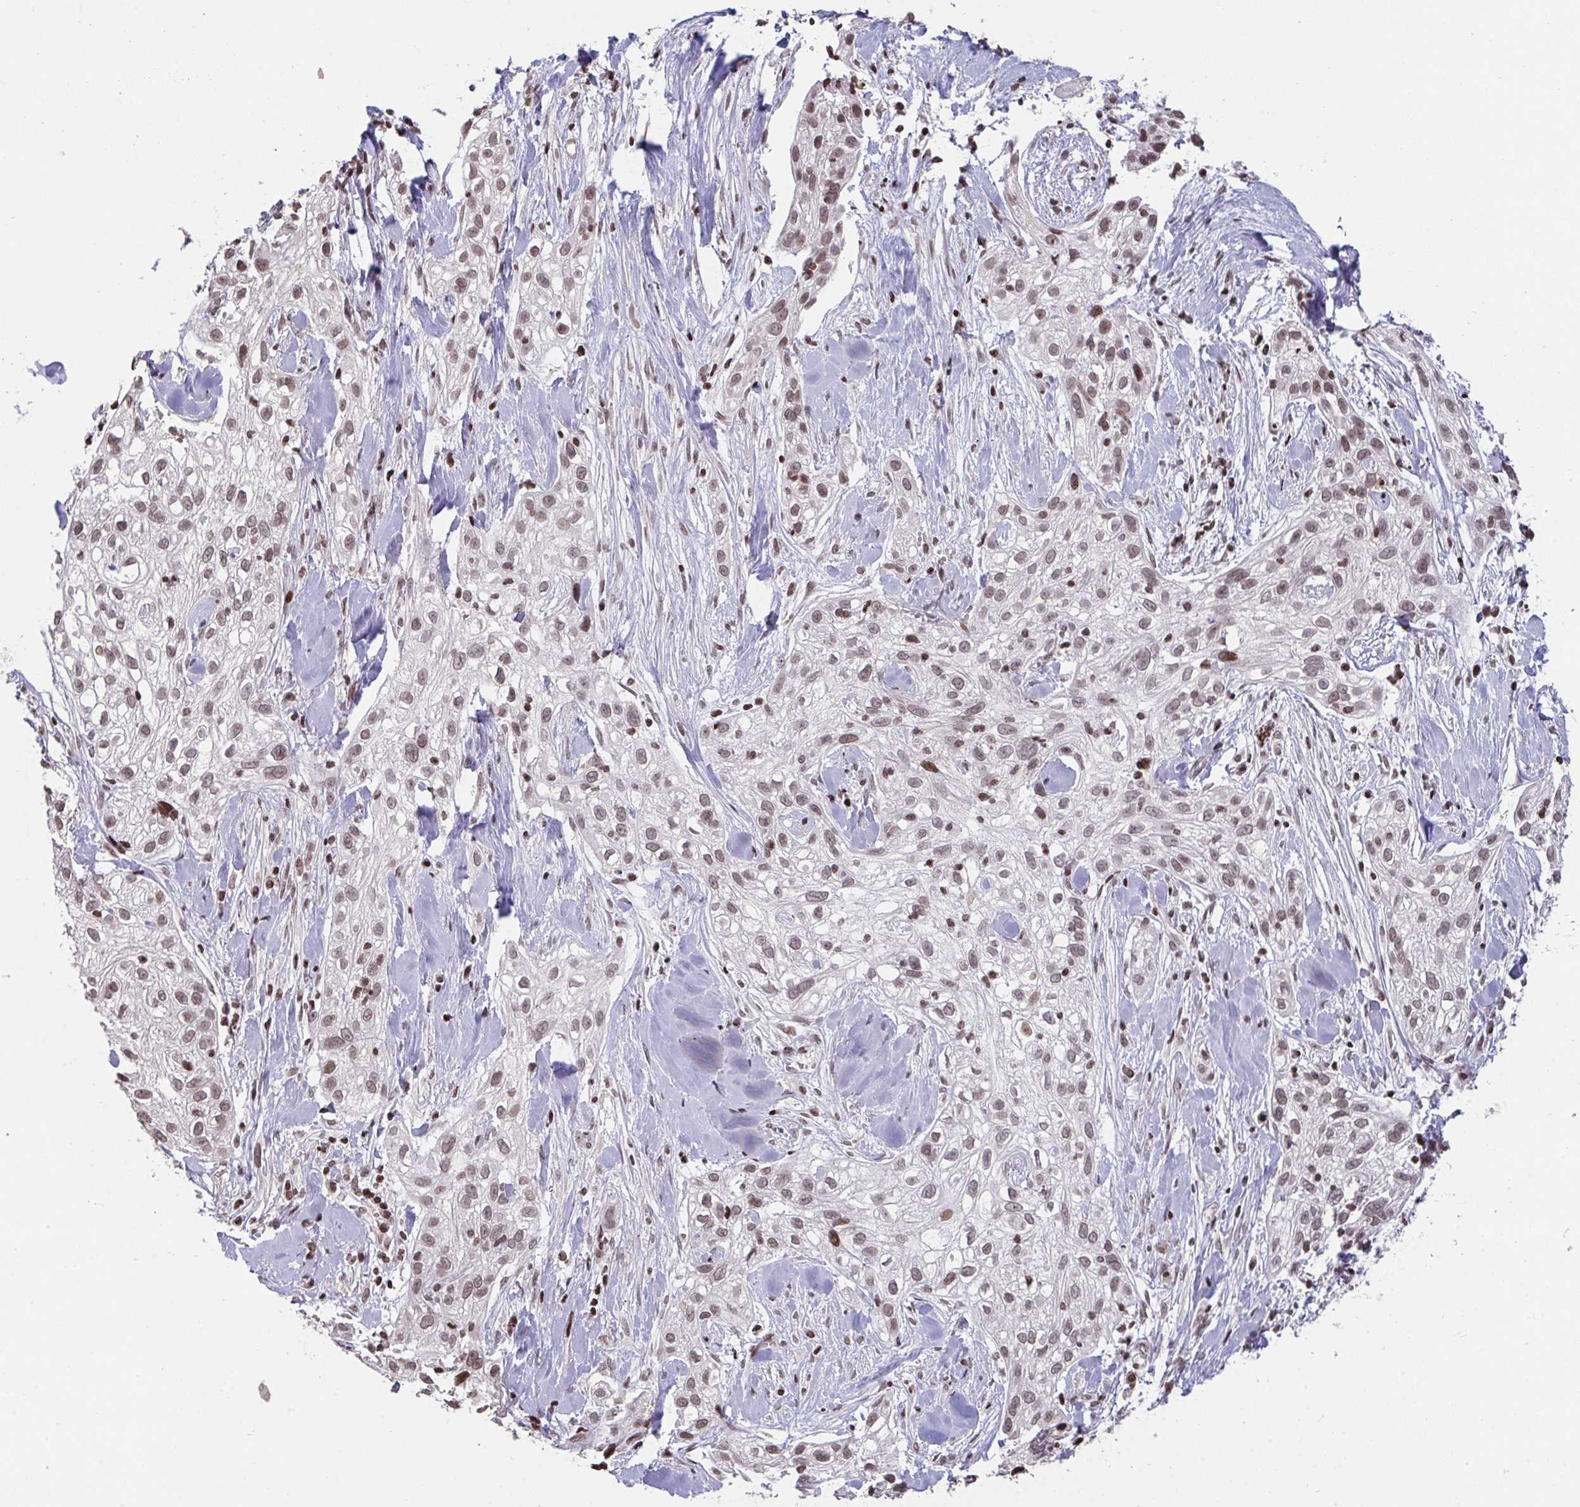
{"staining": {"intensity": "weak", "quantity": ">75%", "location": "nuclear"}, "tissue": "skin cancer", "cell_type": "Tumor cells", "image_type": "cancer", "snomed": [{"axis": "morphology", "description": "Squamous cell carcinoma, NOS"}, {"axis": "topography", "description": "Skin"}], "caption": "Immunohistochemistry (IHC) (DAB (3,3'-diaminobenzidine)) staining of skin cancer (squamous cell carcinoma) shows weak nuclear protein expression in about >75% of tumor cells.", "gene": "NIP7", "patient": {"sex": "male", "age": 82}}